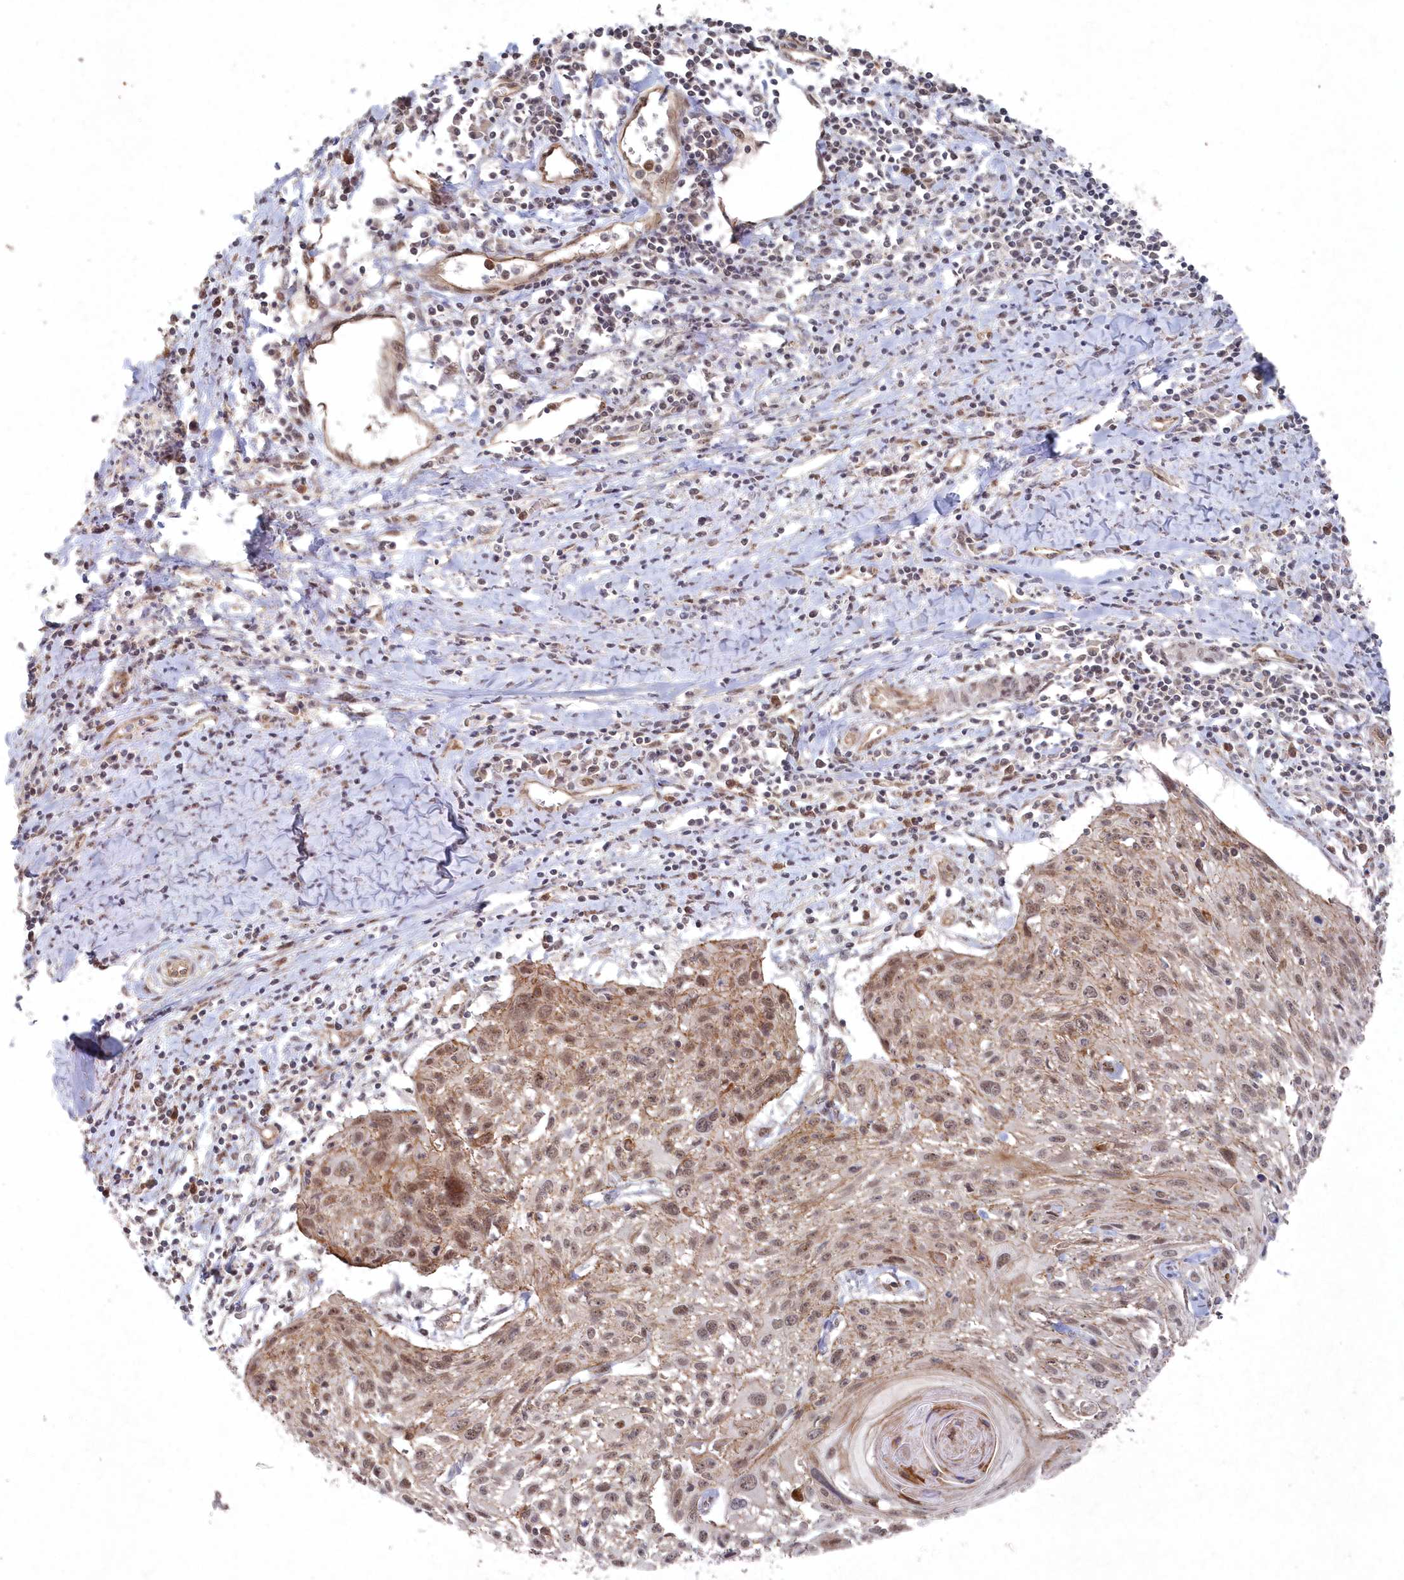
{"staining": {"intensity": "weak", "quantity": ">75%", "location": "cytoplasmic/membranous"}, "tissue": "cervical cancer", "cell_type": "Tumor cells", "image_type": "cancer", "snomed": [{"axis": "morphology", "description": "Squamous cell carcinoma, NOS"}, {"axis": "topography", "description": "Cervix"}], "caption": "Immunohistochemistry (IHC) (DAB (3,3'-diaminobenzidine)) staining of squamous cell carcinoma (cervical) reveals weak cytoplasmic/membranous protein expression in about >75% of tumor cells.", "gene": "VSIG2", "patient": {"sex": "female", "age": 51}}